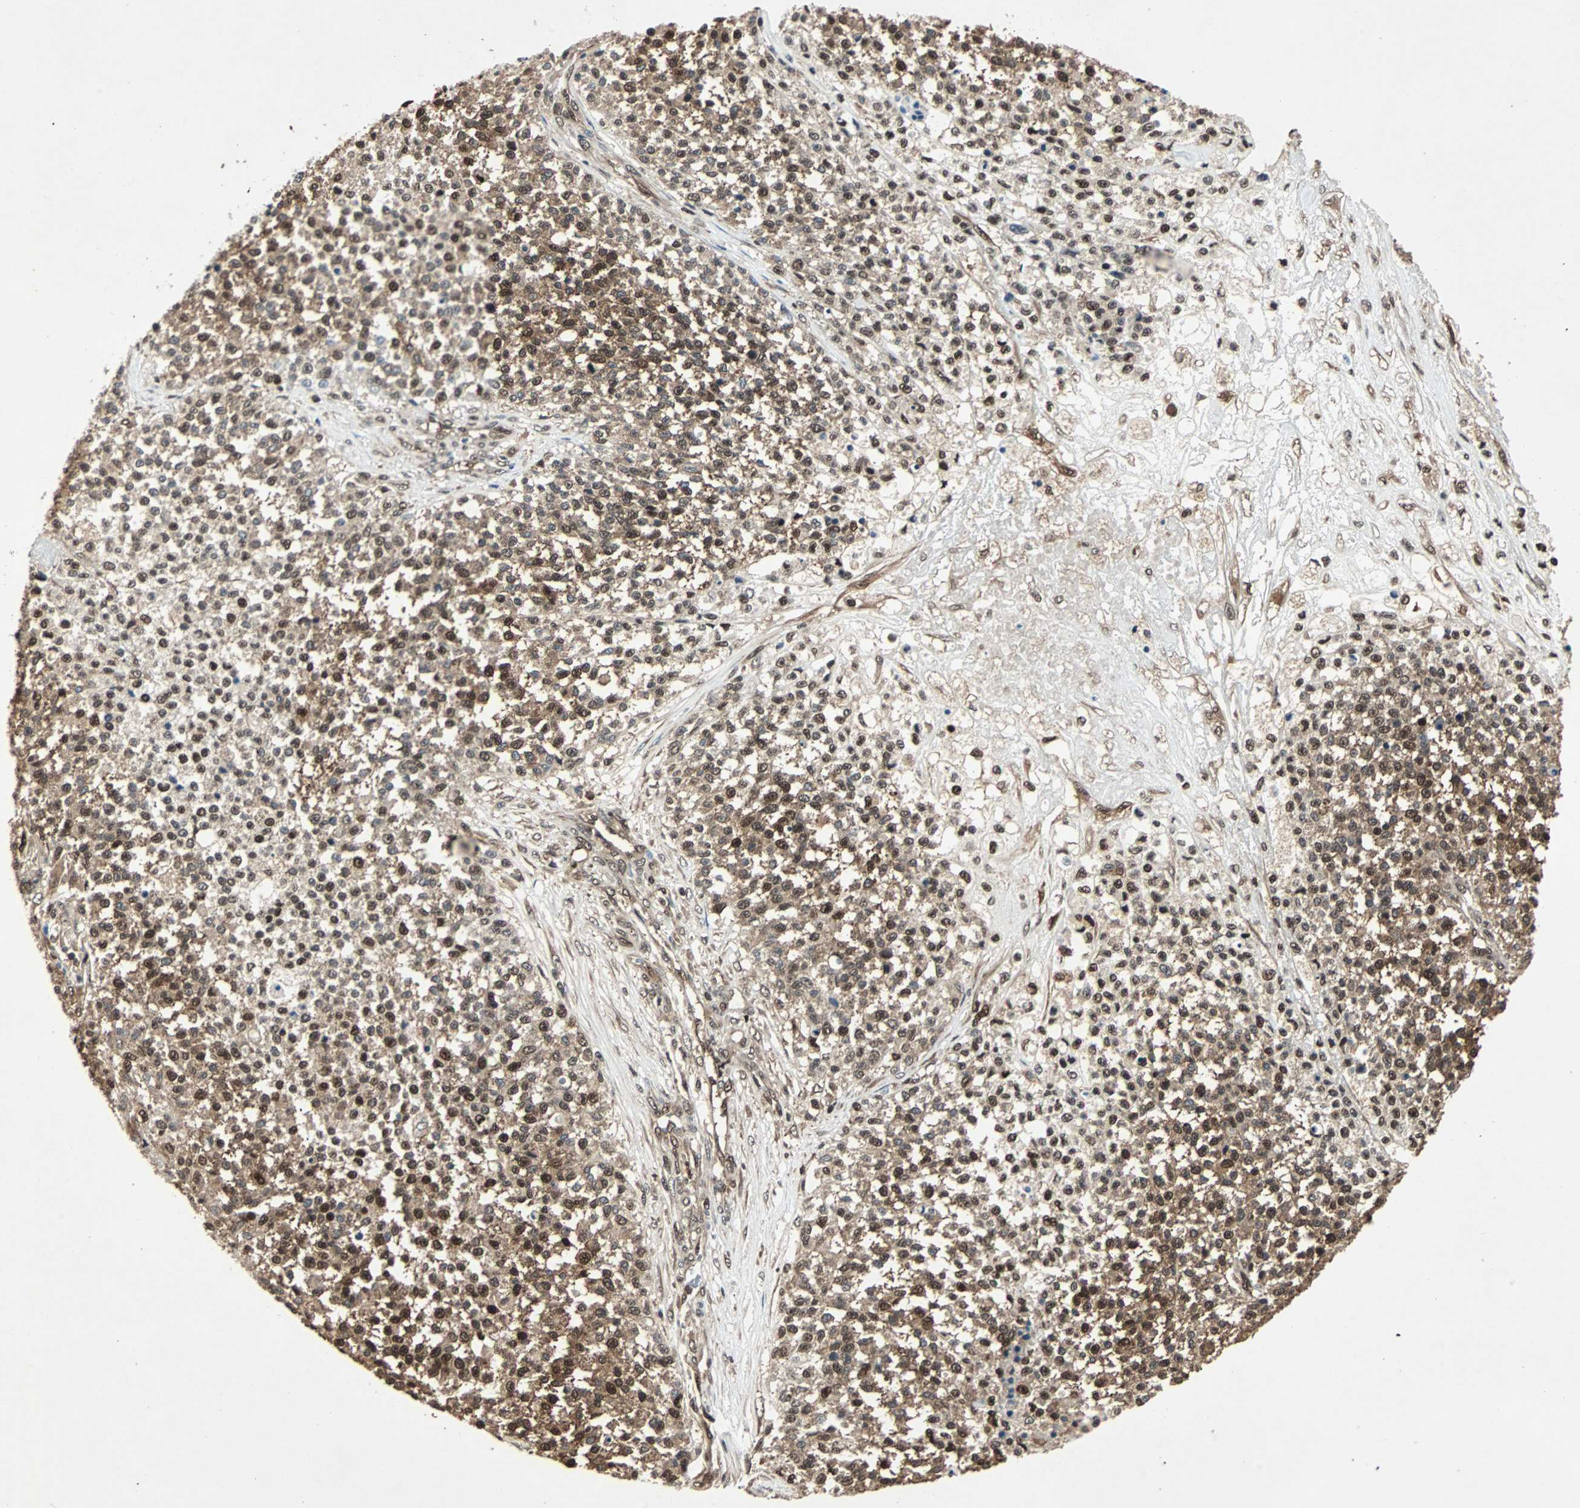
{"staining": {"intensity": "moderate", "quantity": ">75%", "location": "cytoplasmic/membranous,nuclear"}, "tissue": "testis cancer", "cell_type": "Tumor cells", "image_type": "cancer", "snomed": [{"axis": "morphology", "description": "Seminoma, NOS"}, {"axis": "topography", "description": "Testis"}], "caption": "Brown immunohistochemical staining in human testis seminoma demonstrates moderate cytoplasmic/membranous and nuclear positivity in approximately >75% of tumor cells. (DAB IHC with brightfield microscopy, high magnification).", "gene": "ACLY", "patient": {"sex": "male", "age": 59}}